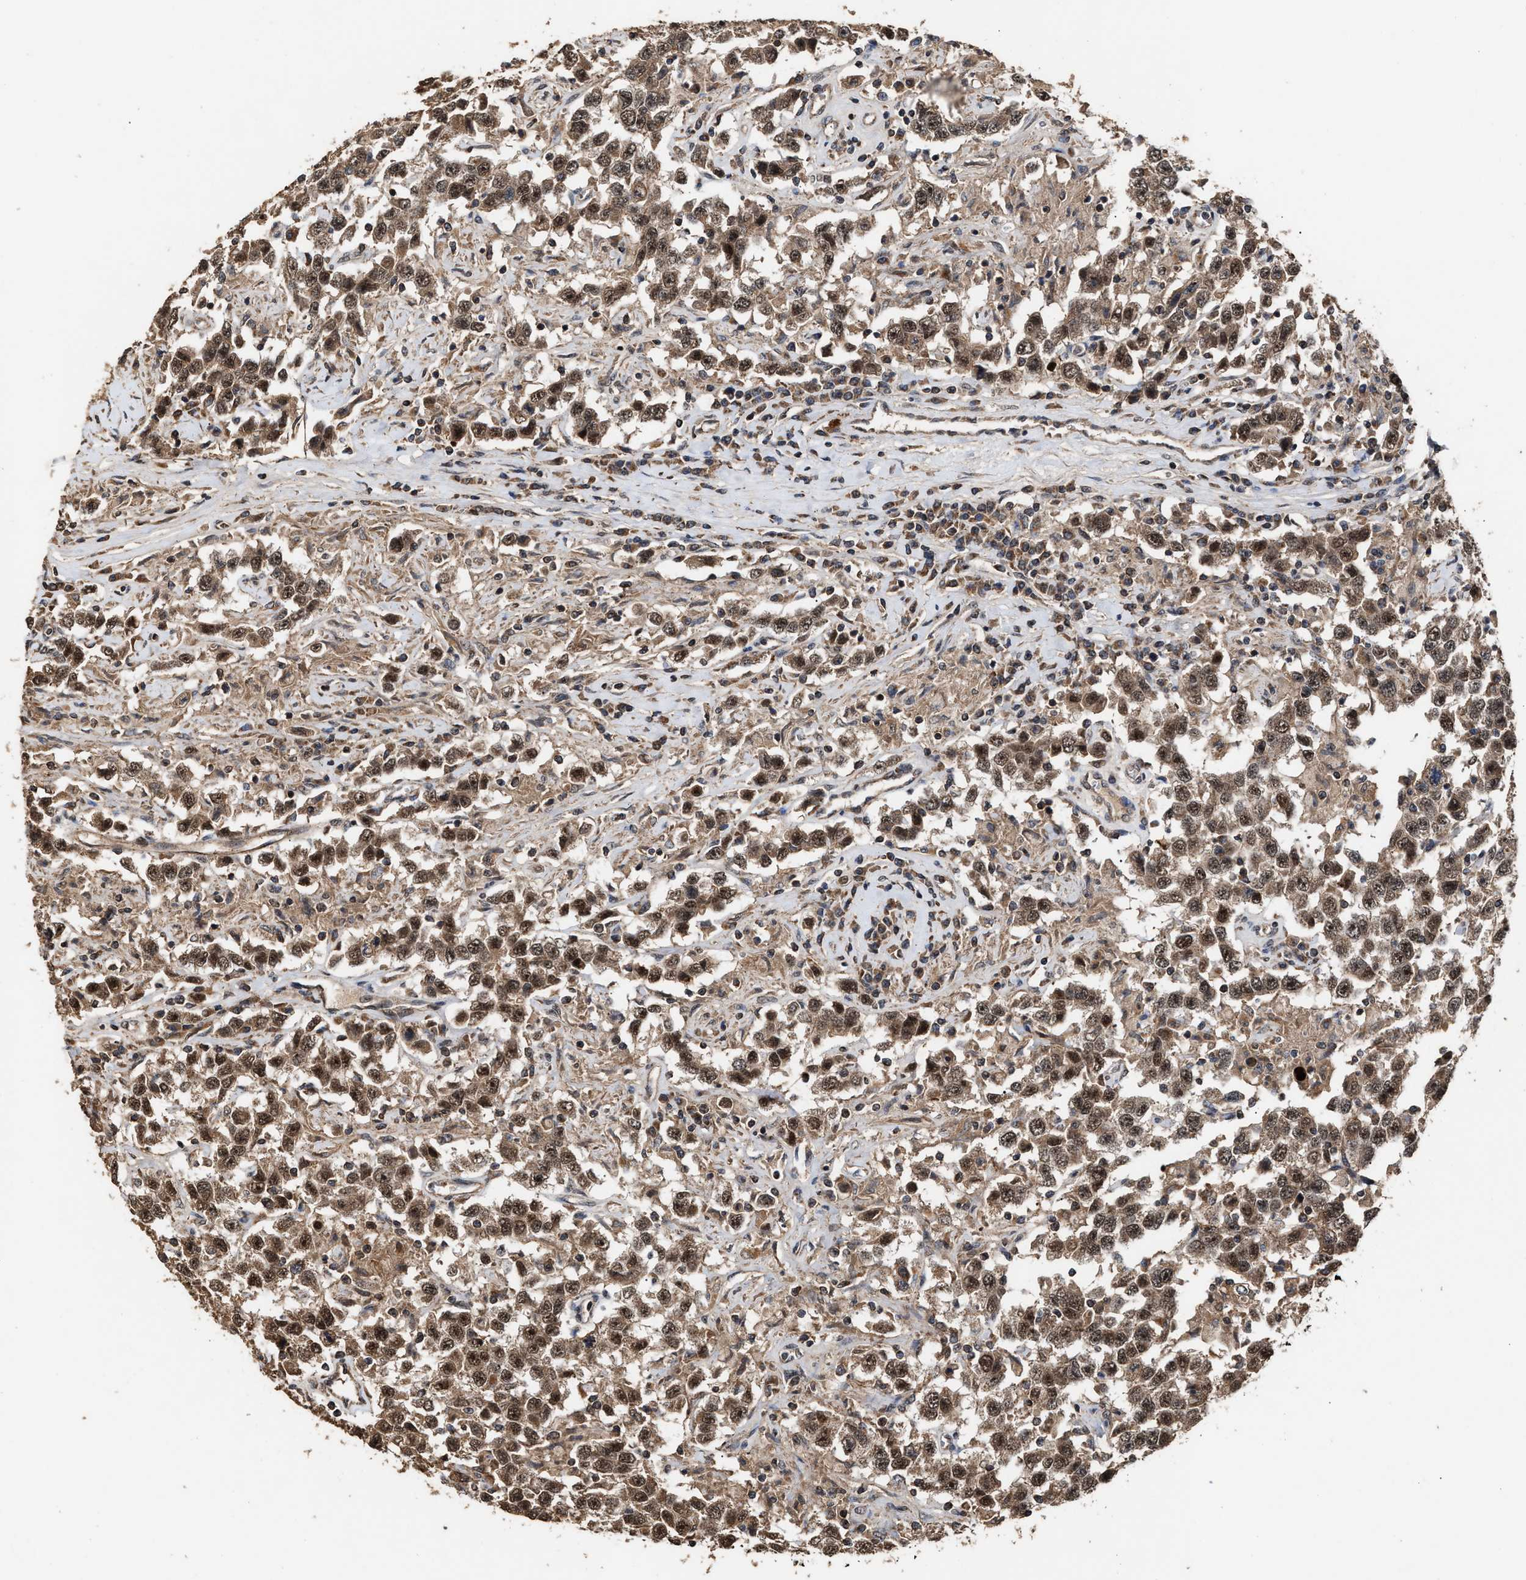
{"staining": {"intensity": "moderate", "quantity": ">75%", "location": "cytoplasmic/membranous,nuclear"}, "tissue": "testis cancer", "cell_type": "Tumor cells", "image_type": "cancer", "snomed": [{"axis": "morphology", "description": "Seminoma, NOS"}, {"axis": "topography", "description": "Testis"}], "caption": "High-power microscopy captured an immunohistochemistry photomicrograph of testis seminoma, revealing moderate cytoplasmic/membranous and nuclear staining in approximately >75% of tumor cells.", "gene": "ZNHIT6", "patient": {"sex": "male", "age": 41}}